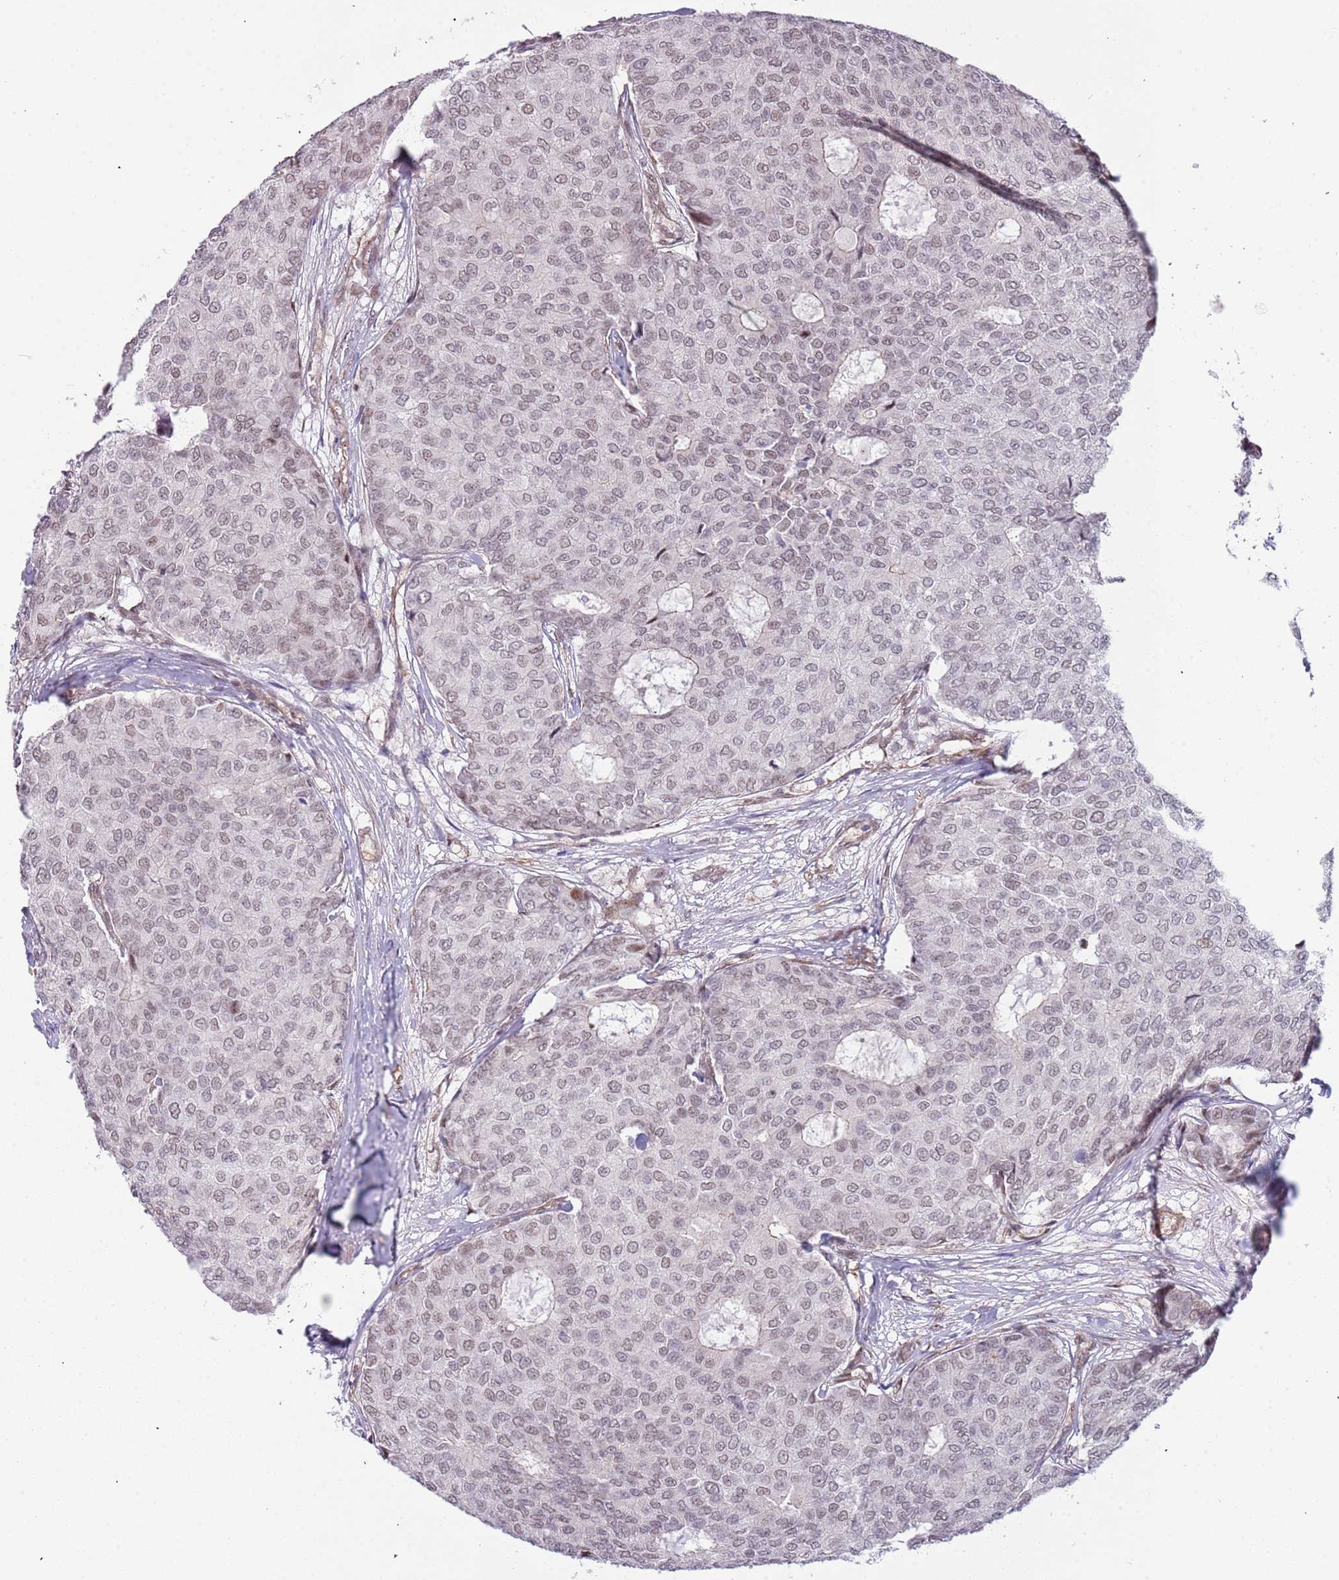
{"staining": {"intensity": "weak", "quantity": ">75%", "location": "nuclear"}, "tissue": "breast cancer", "cell_type": "Tumor cells", "image_type": "cancer", "snomed": [{"axis": "morphology", "description": "Duct carcinoma"}, {"axis": "topography", "description": "Breast"}], "caption": "The histopathology image displays staining of breast cancer (intraductal carcinoma), revealing weak nuclear protein staining (brown color) within tumor cells.", "gene": "LRMDA", "patient": {"sex": "female", "age": 75}}